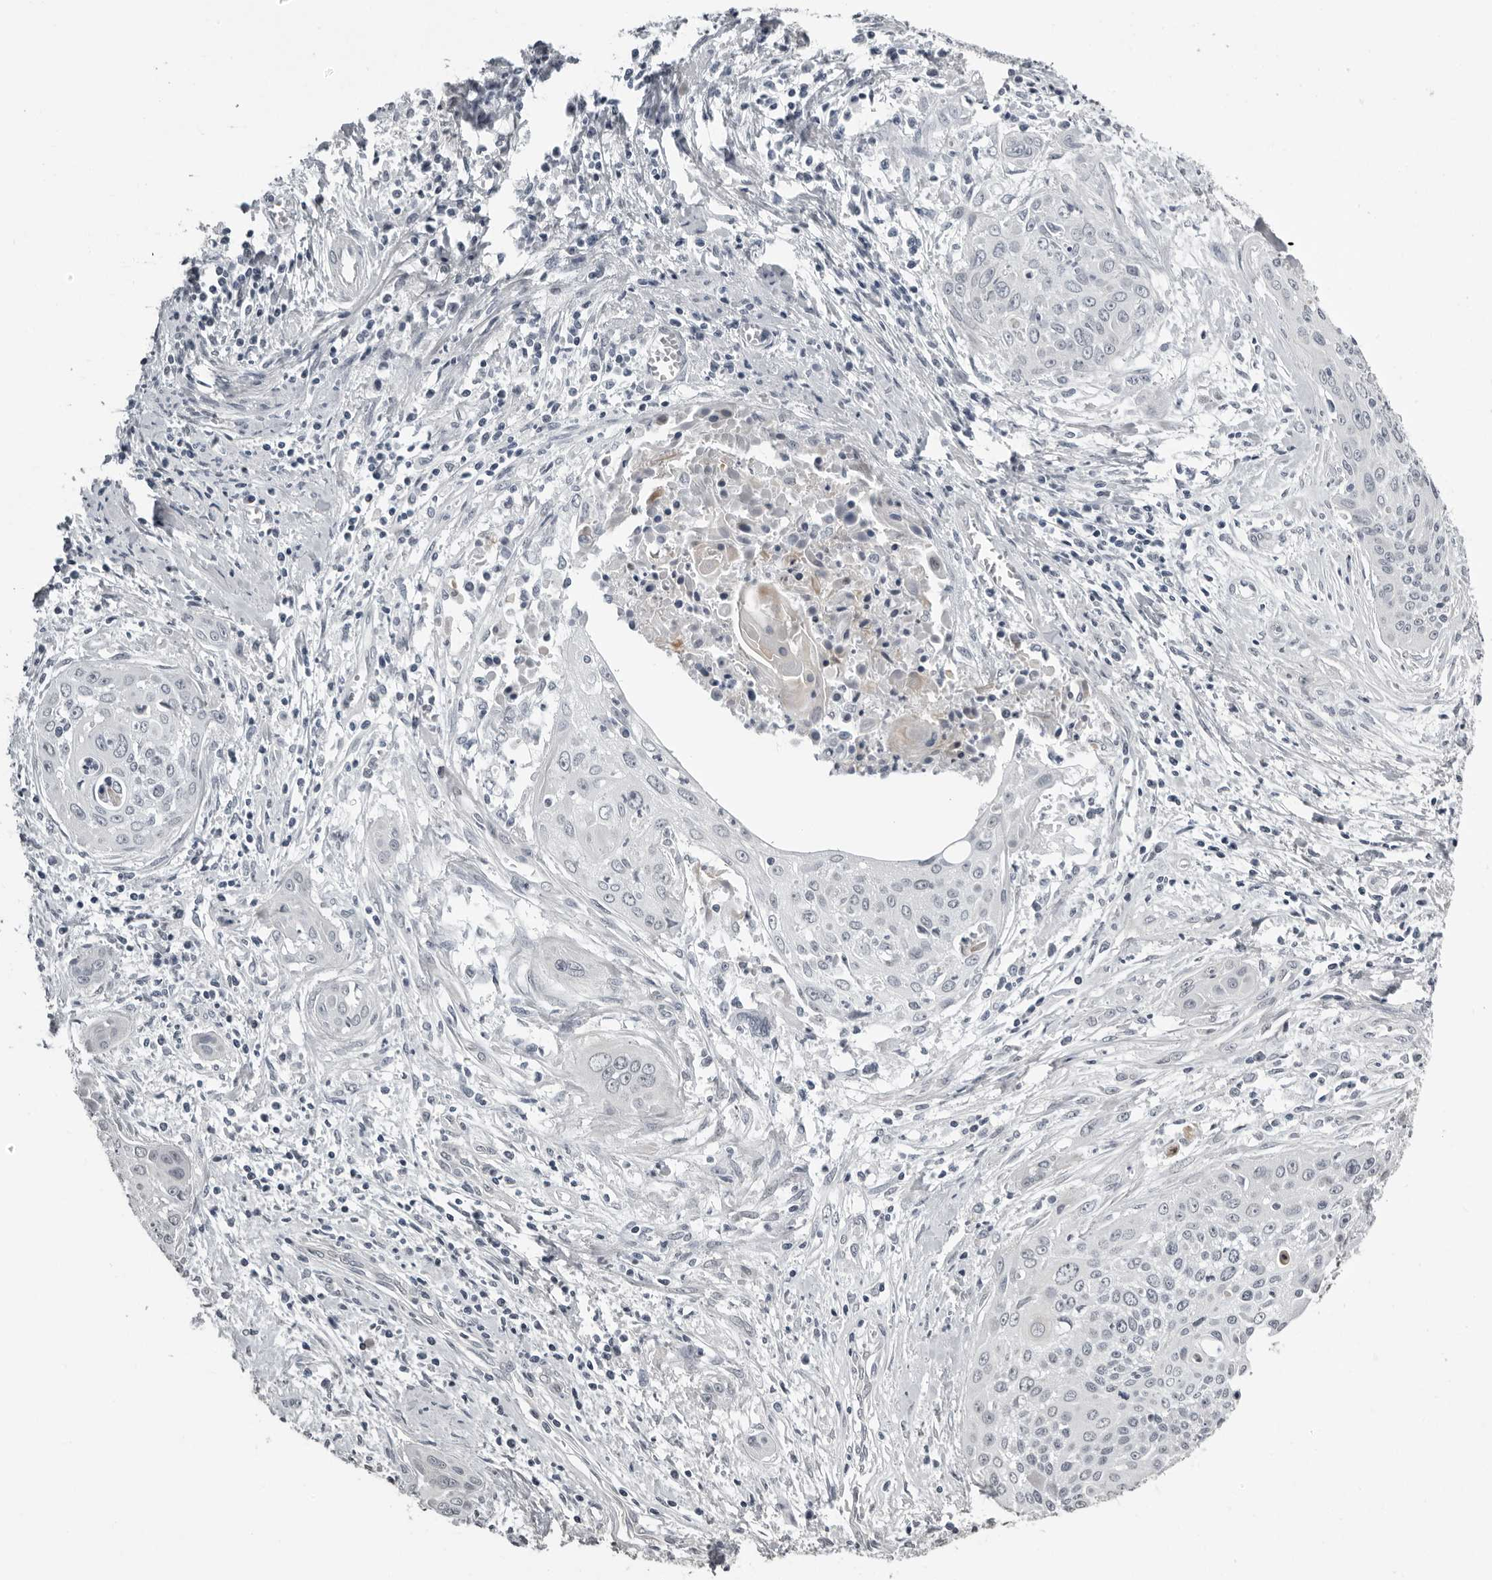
{"staining": {"intensity": "negative", "quantity": "none", "location": "none"}, "tissue": "cervical cancer", "cell_type": "Tumor cells", "image_type": "cancer", "snomed": [{"axis": "morphology", "description": "Squamous cell carcinoma, NOS"}, {"axis": "topography", "description": "Cervix"}], "caption": "Protein analysis of cervical cancer reveals no significant positivity in tumor cells.", "gene": "PRRX2", "patient": {"sex": "female", "age": 55}}